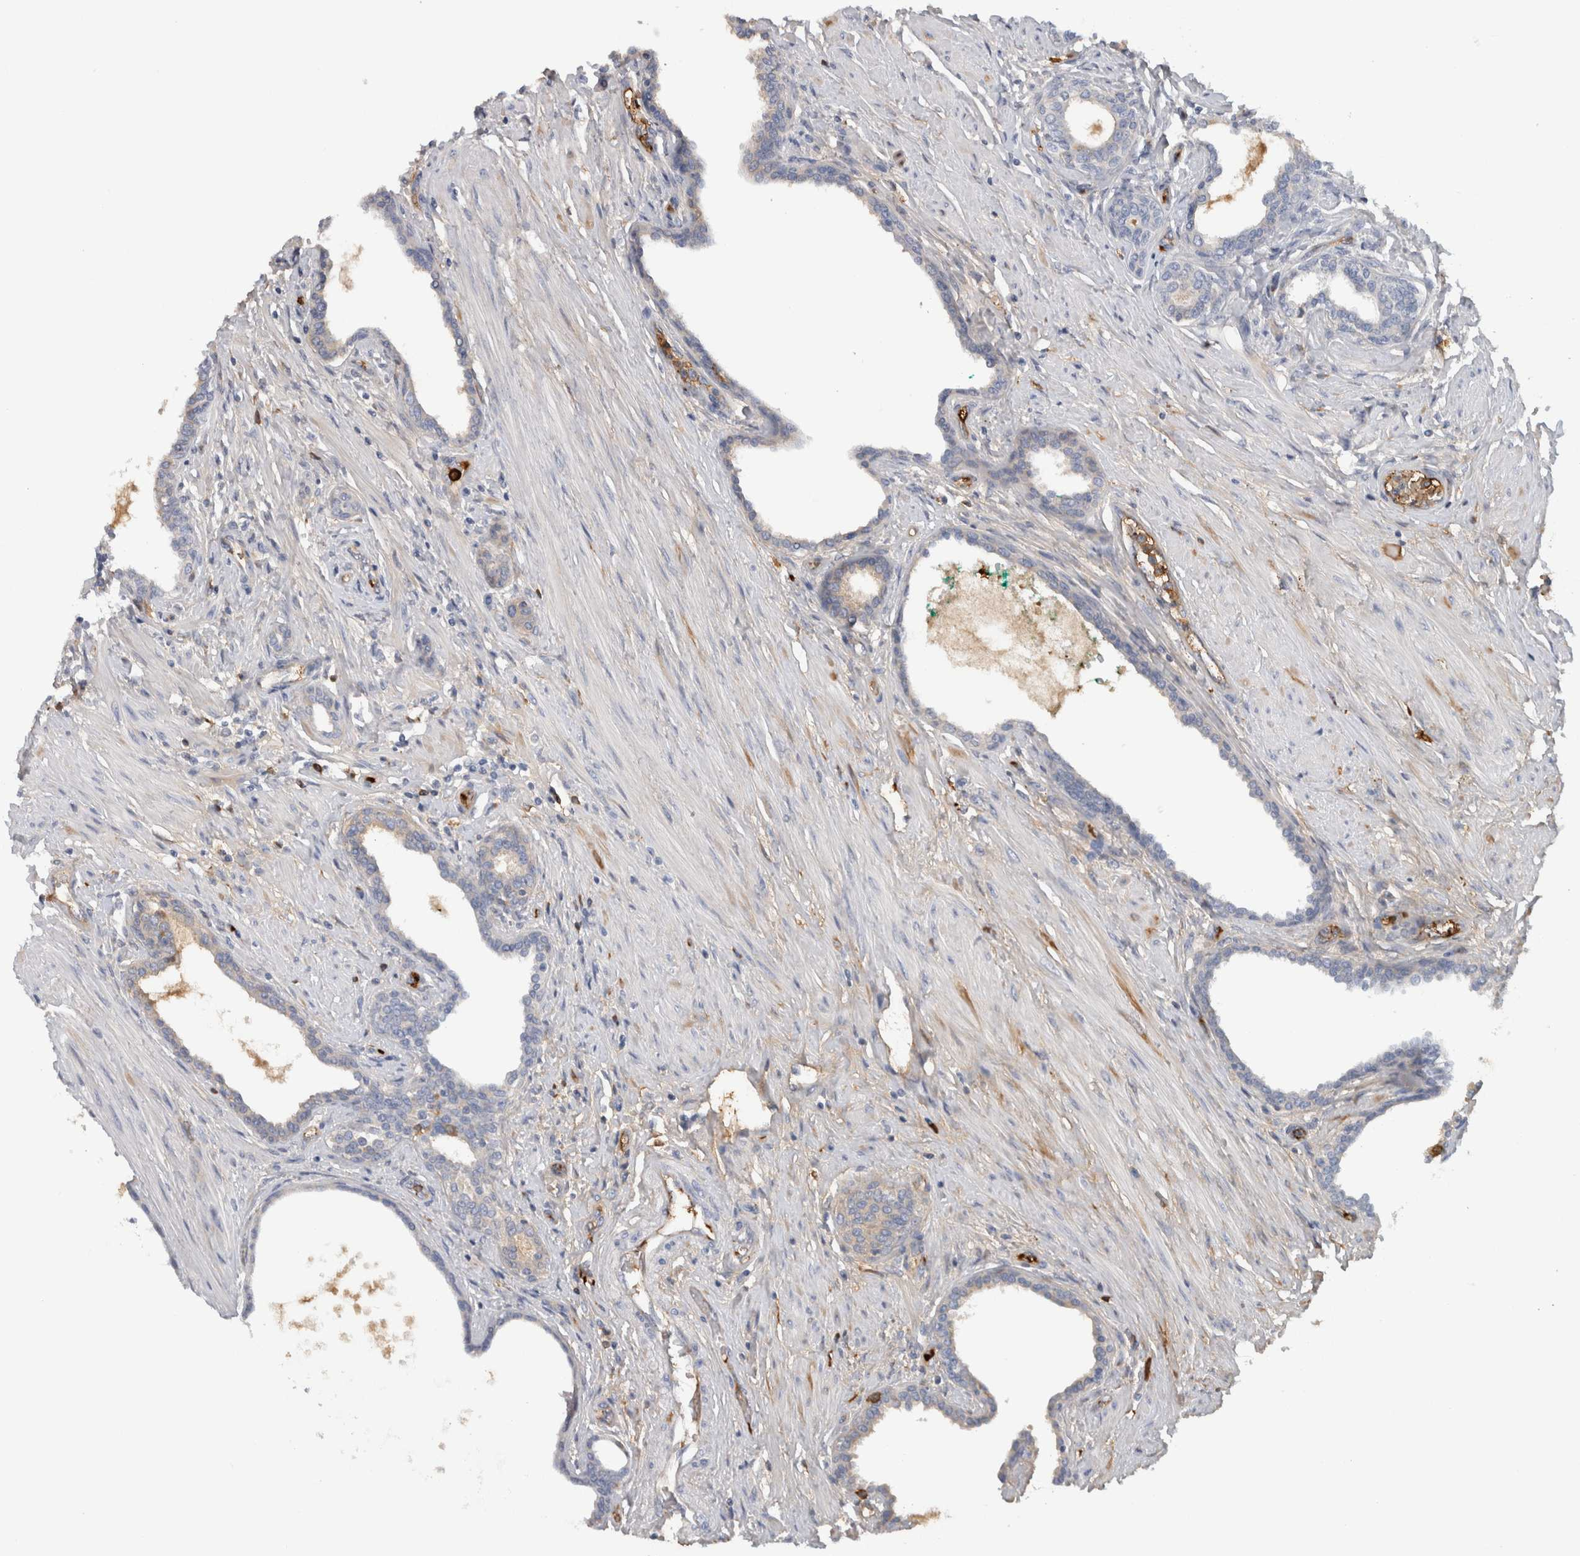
{"staining": {"intensity": "moderate", "quantity": "<25%", "location": "cytoplasmic/membranous"}, "tissue": "prostate cancer", "cell_type": "Tumor cells", "image_type": "cancer", "snomed": [{"axis": "morphology", "description": "Adenocarcinoma, High grade"}, {"axis": "topography", "description": "Prostate"}], "caption": "IHC of human prostate cancer (adenocarcinoma (high-grade)) exhibits low levels of moderate cytoplasmic/membranous expression in approximately <25% of tumor cells.", "gene": "TBCE", "patient": {"sex": "male", "age": 52}}